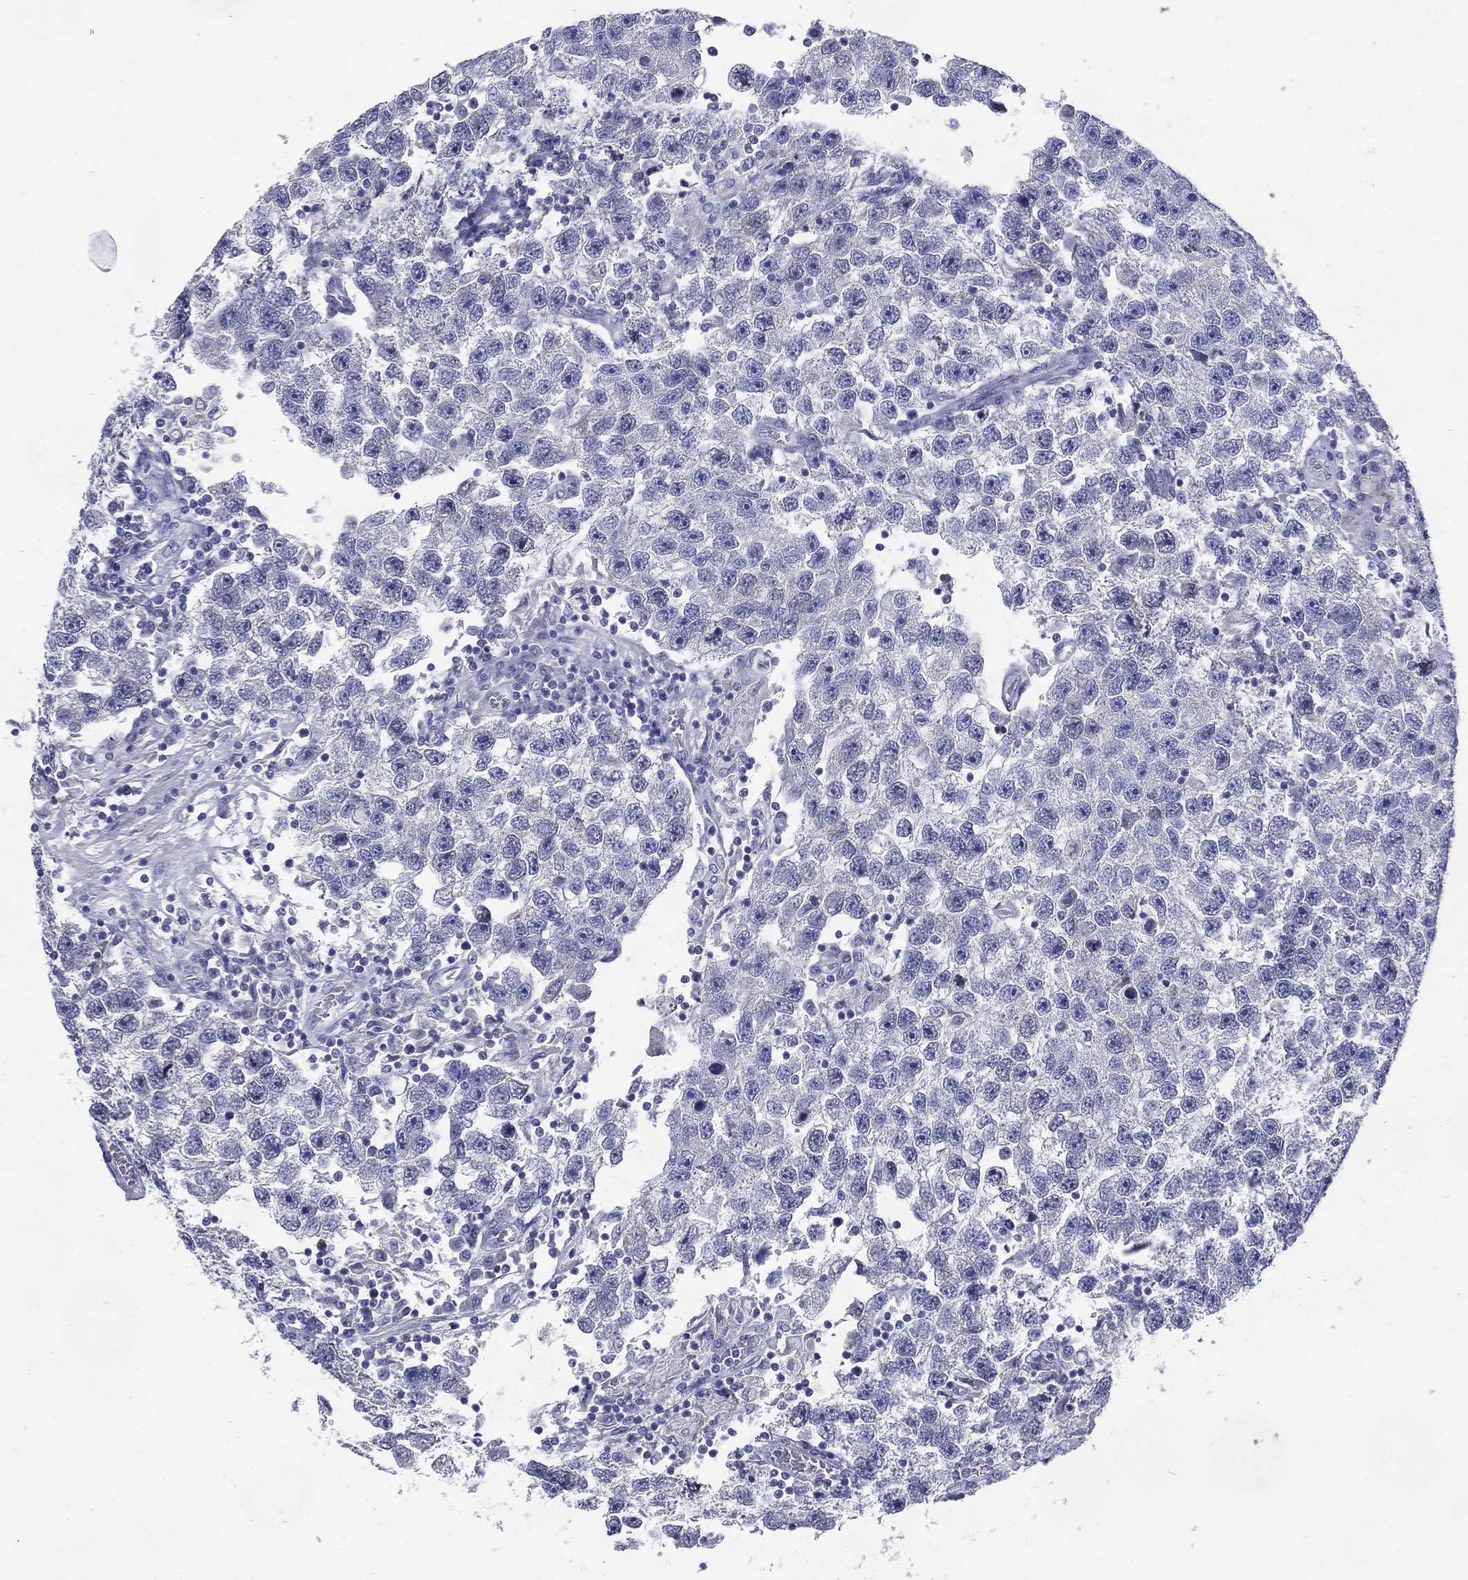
{"staining": {"intensity": "negative", "quantity": "none", "location": "none"}, "tissue": "testis cancer", "cell_type": "Tumor cells", "image_type": "cancer", "snomed": [{"axis": "morphology", "description": "Seminoma, NOS"}, {"axis": "topography", "description": "Testis"}], "caption": "A histopathology image of human testis cancer is negative for staining in tumor cells. (Brightfield microscopy of DAB (3,3'-diaminobenzidine) IHC at high magnification).", "gene": "KIF2C", "patient": {"sex": "male", "age": 26}}